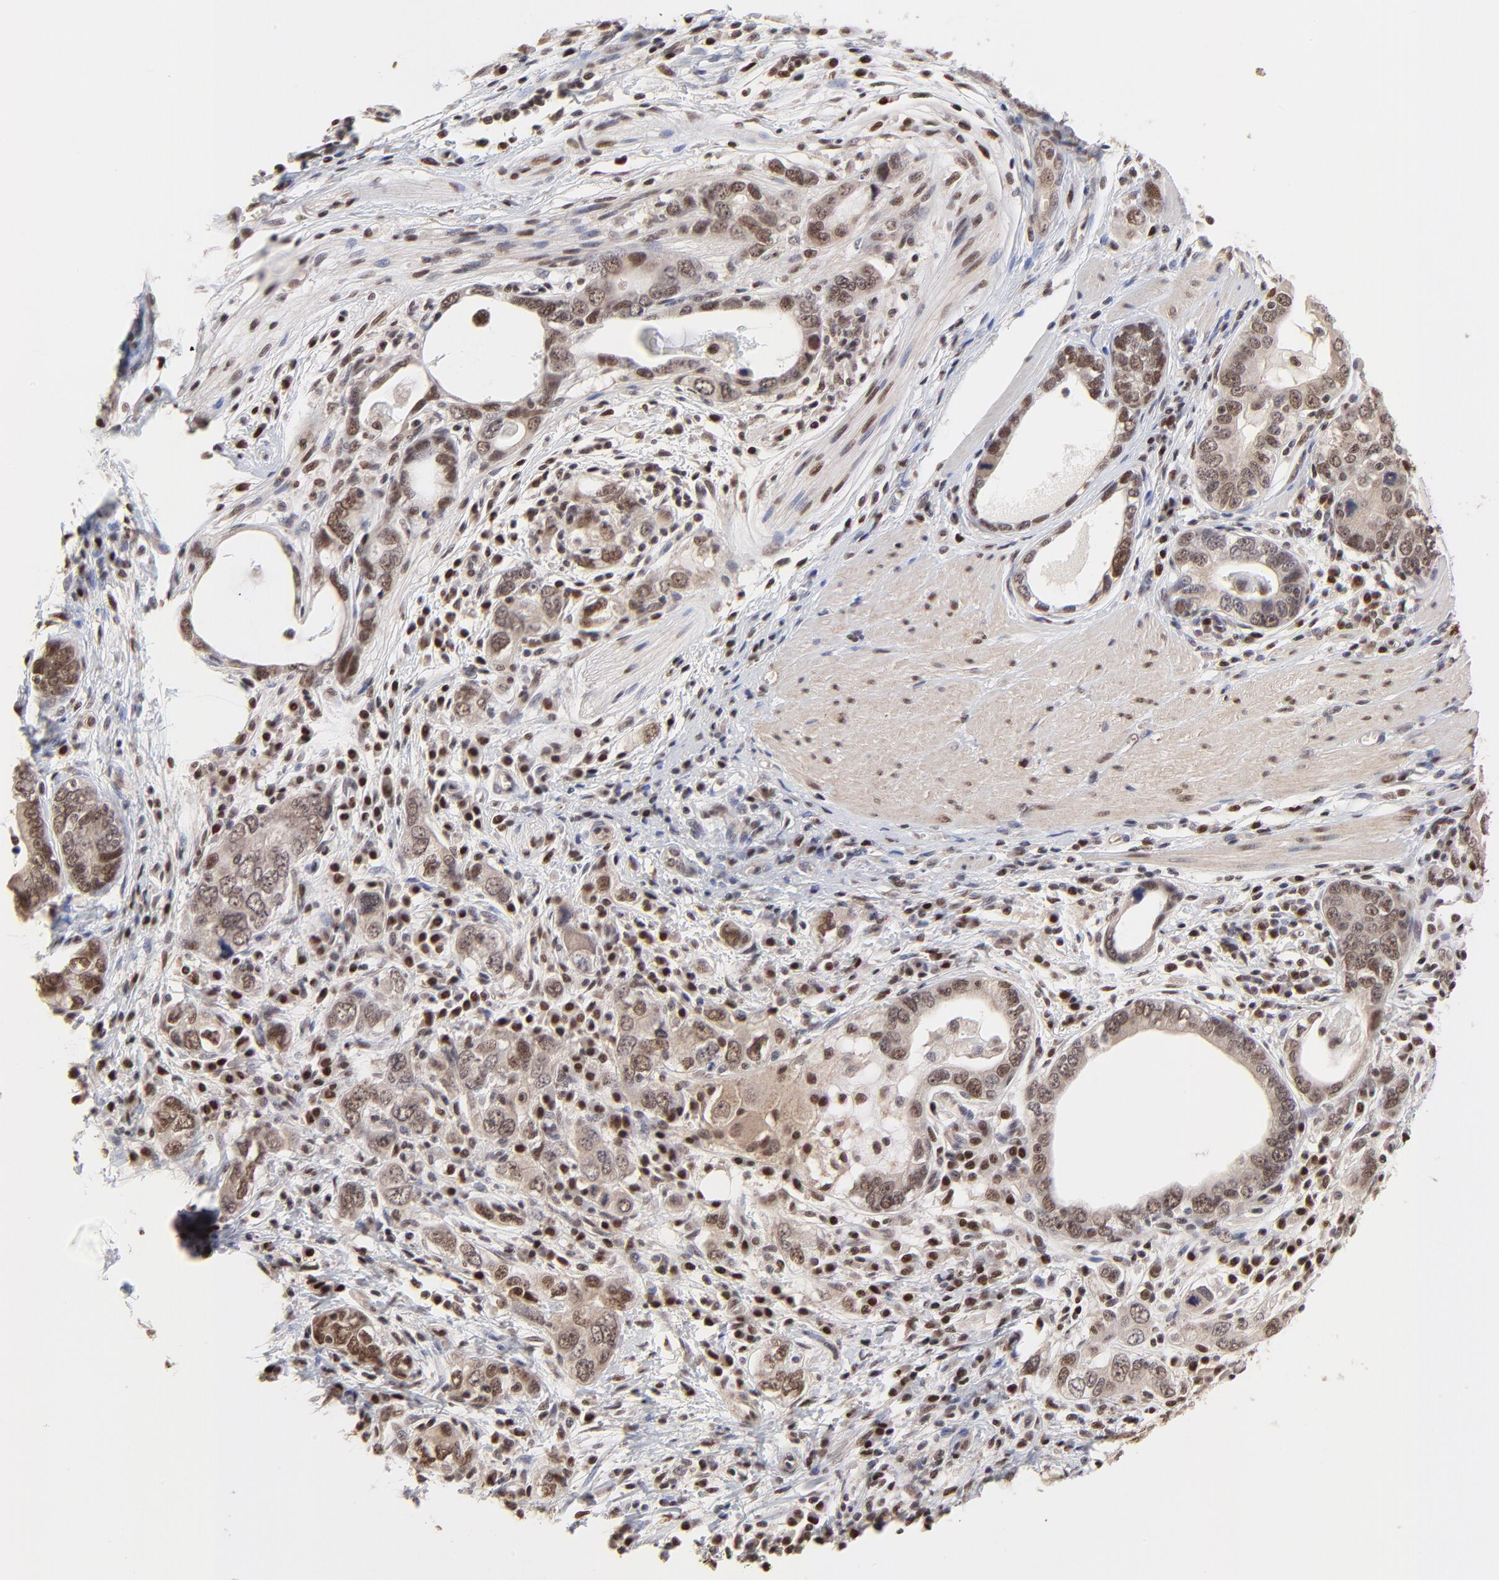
{"staining": {"intensity": "strong", "quantity": ">75%", "location": "nuclear"}, "tissue": "stomach cancer", "cell_type": "Tumor cells", "image_type": "cancer", "snomed": [{"axis": "morphology", "description": "Adenocarcinoma, NOS"}, {"axis": "topography", "description": "Stomach, lower"}], "caption": "There is high levels of strong nuclear expression in tumor cells of adenocarcinoma (stomach), as demonstrated by immunohistochemical staining (brown color).", "gene": "DSN1", "patient": {"sex": "female", "age": 93}}